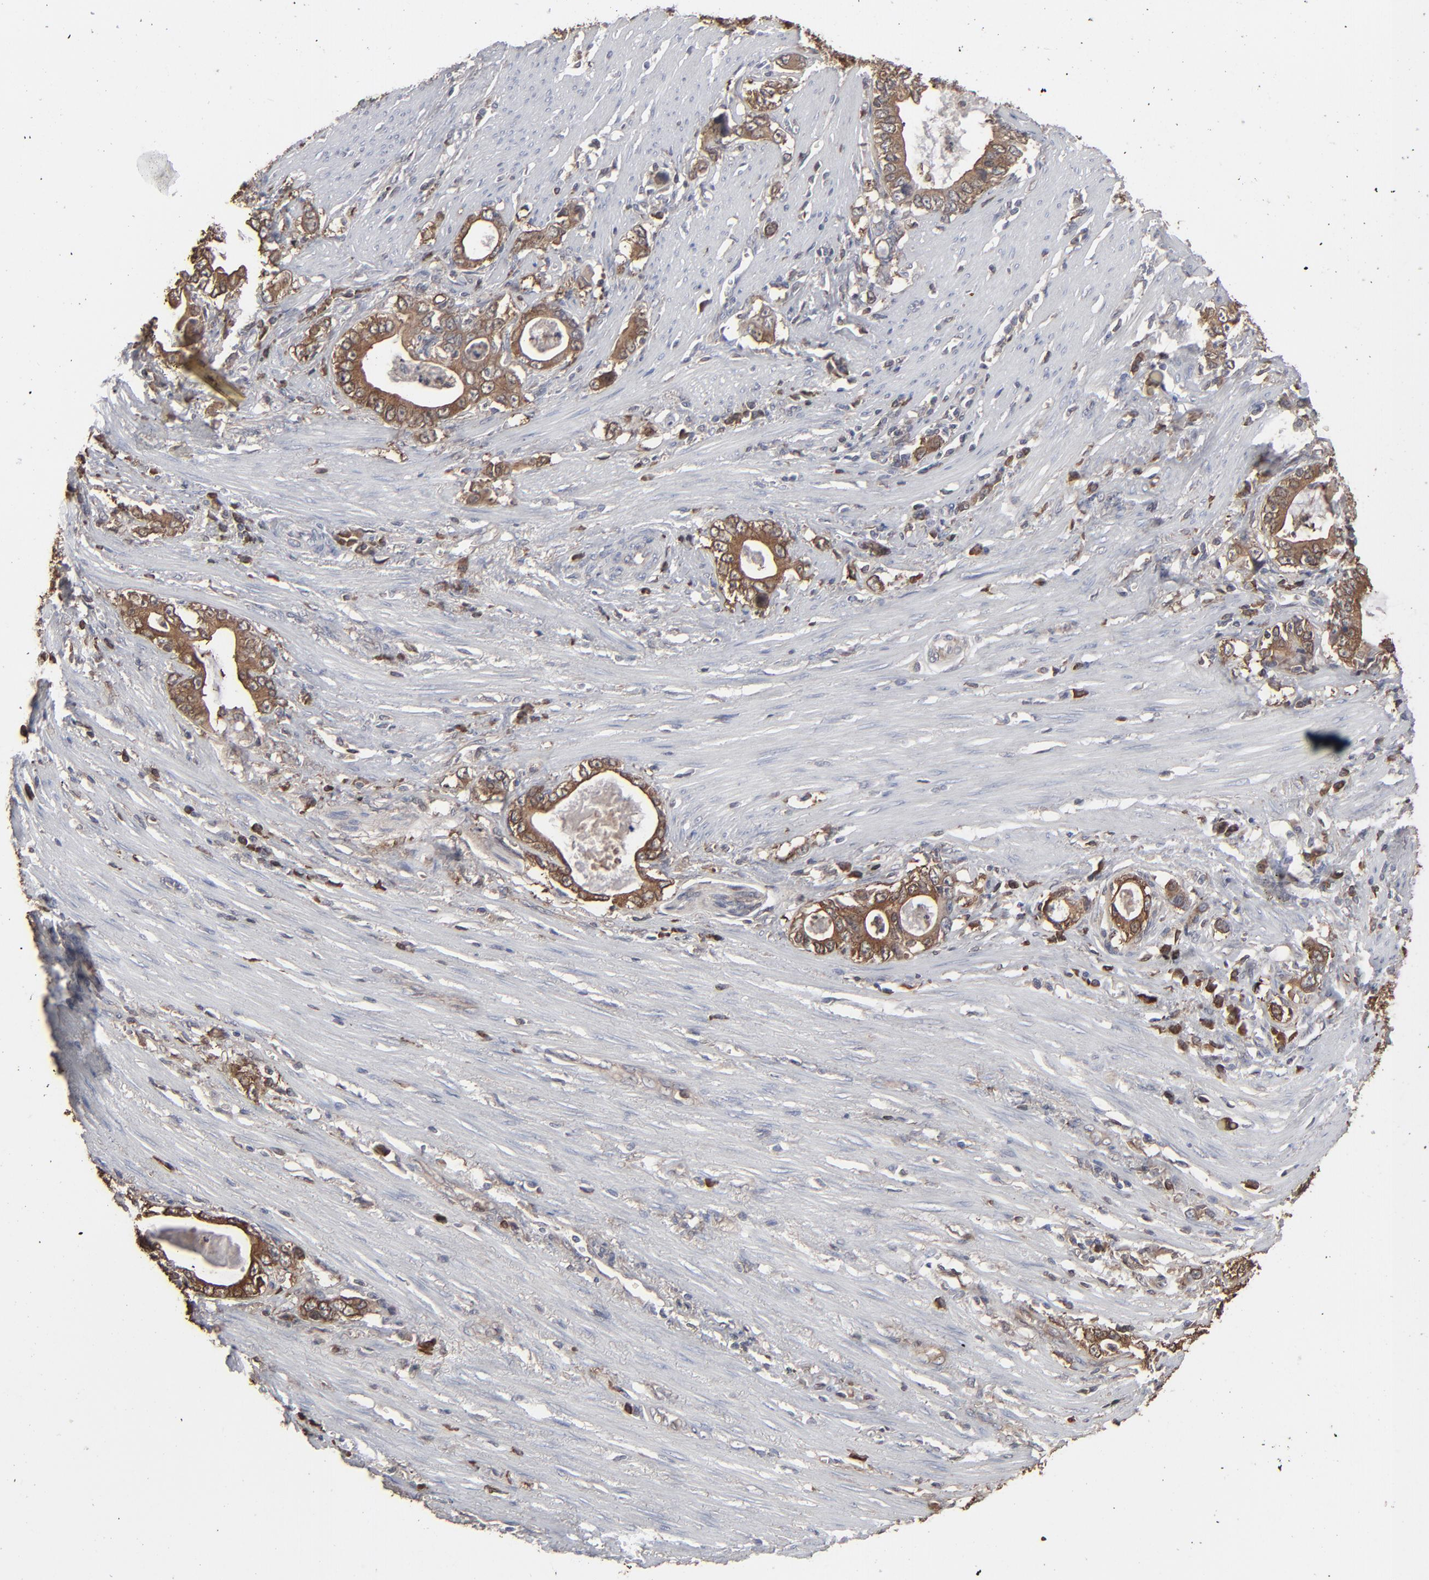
{"staining": {"intensity": "strong", "quantity": ">75%", "location": "cytoplasmic/membranous"}, "tissue": "stomach cancer", "cell_type": "Tumor cells", "image_type": "cancer", "snomed": [{"axis": "morphology", "description": "Adenocarcinoma, NOS"}, {"axis": "topography", "description": "Stomach, lower"}], "caption": "An IHC image of tumor tissue is shown. Protein staining in brown shows strong cytoplasmic/membranous positivity in stomach cancer (adenocarcinoma) within tumor cells.", "gene": "NME1-NME2", "patient": {"sex": "female", "age": 72}}